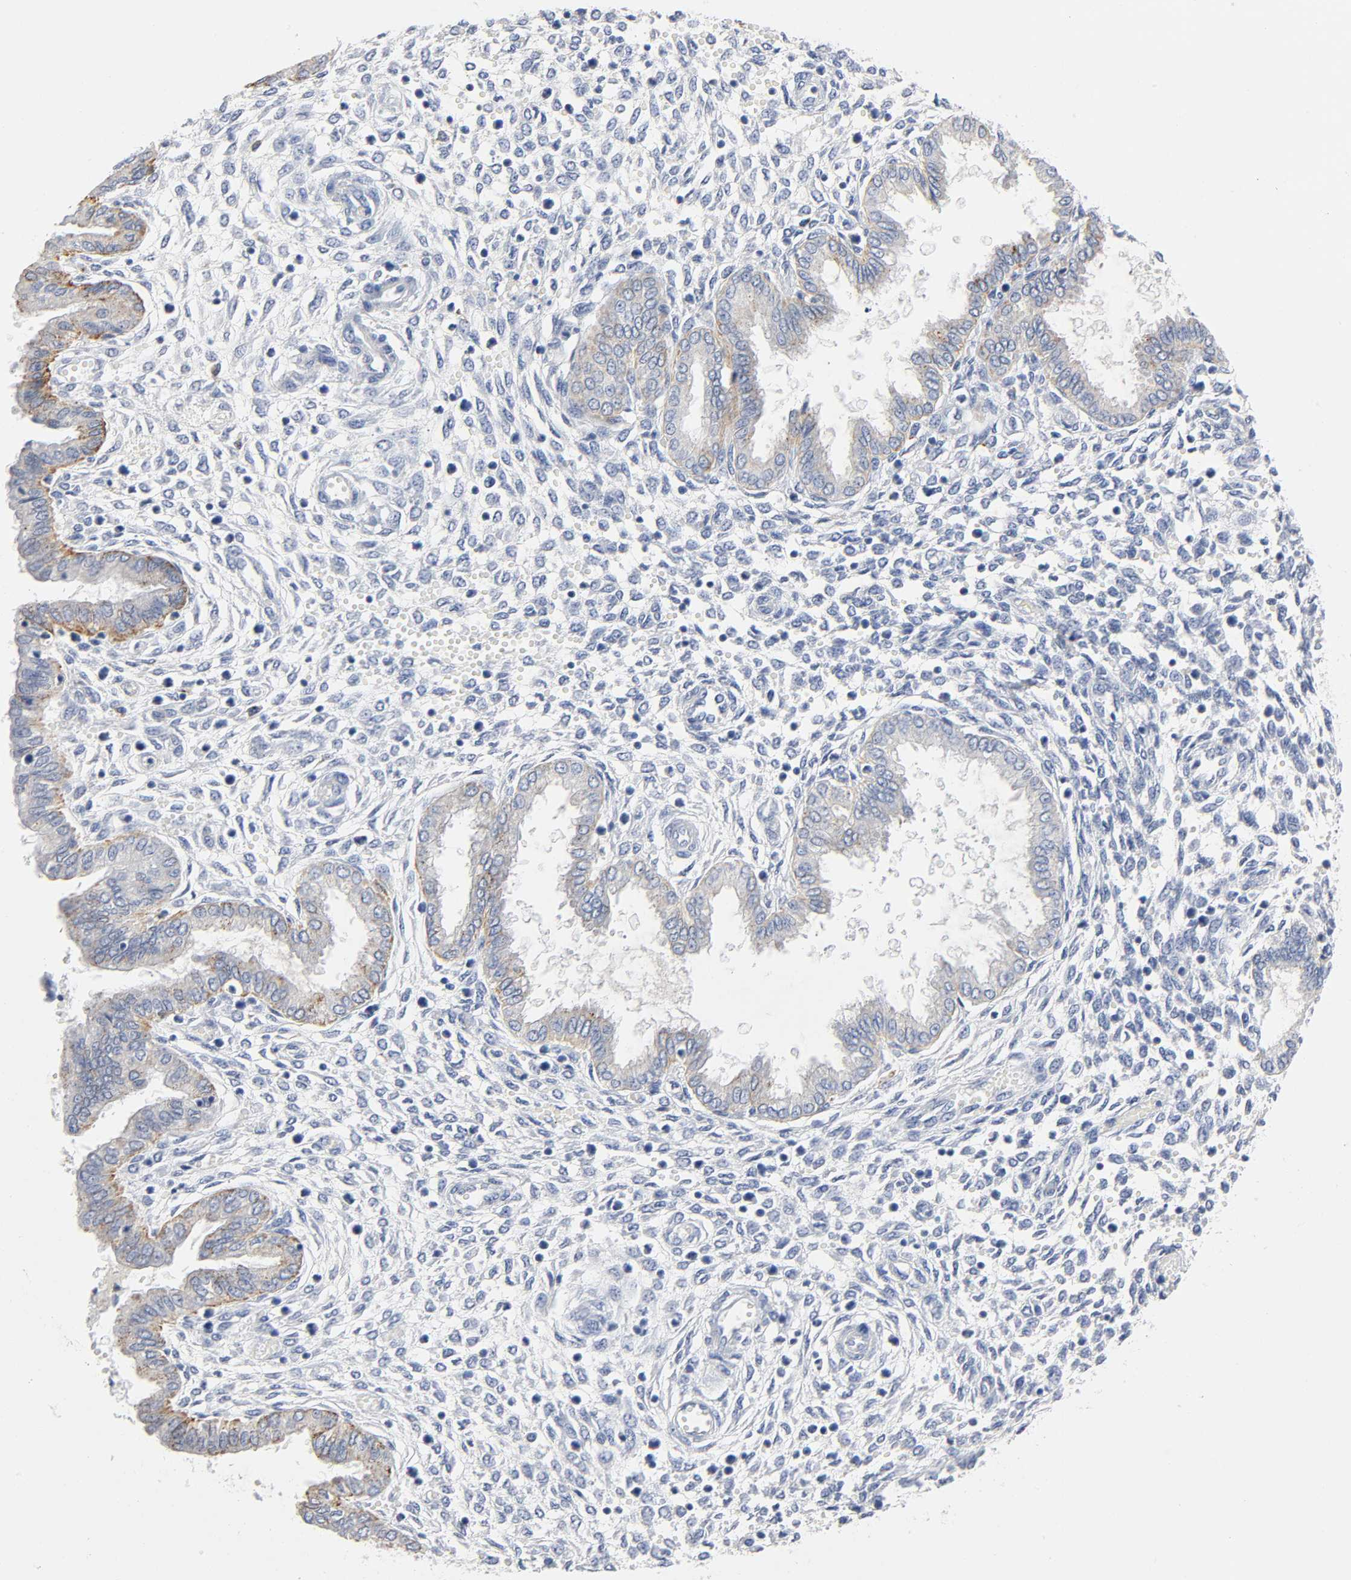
{"staining": {"intensity": "negative", "quantity": "none", "location": "none"}, "tissue": "endometrium", "cell_type": "Cells in endometrial stroma", "image_type": "normal", "snomed": [{"axis": "morphology", "description": "Normal tissue, NOS"}, {"axis": "topography", "description": "Endometrium"}], "caption": "Immunohistochemistry of unremarkable endometrium demonstrates no expression in cells in endometrial stroma.", "gene": "PLP1", "patient": {"sex": "female", "age": 33}}